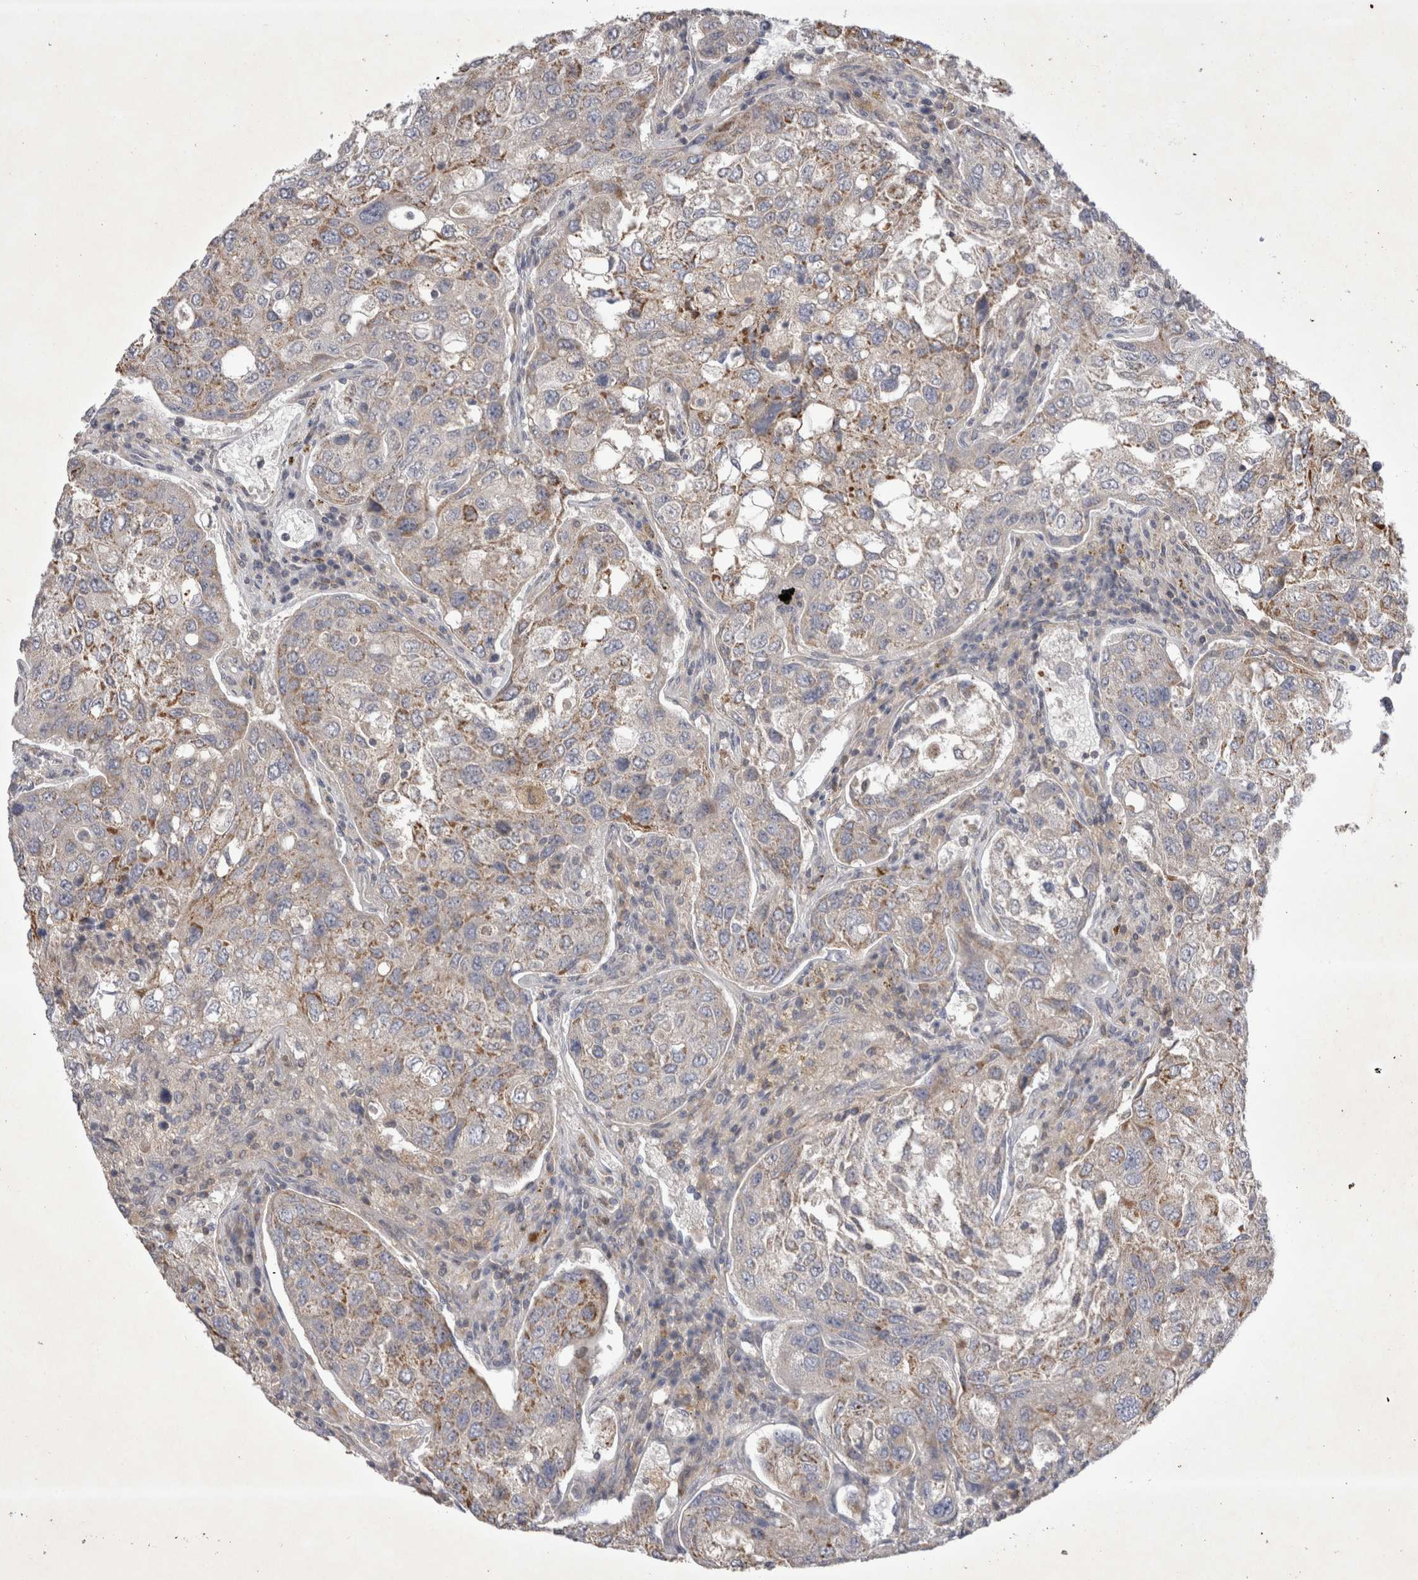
{"staining": {"intensity": "moderate", "quantity": "<25%", "location": "cytoplasmic/membranous"}, "tissue": "urothelial cancer", "cell_type": "Tumor cells", "image_type": "cancer", "snomed": [{"axis": "morphology", "description": "Urothelial carcinoma, High grade"}, {"axis": "topography", "description": "Lymph node"}, {"axis": "topography", "description": "Urinary bladder"}], "caption": "A high-resolution photomicrograph shows immunohistochemistry staining of high-grade urothelial carcinoma, which demonstrates moderate cytoplasmic/membranous positivity in approximately <25% of tumor cells. (IHC, brightfield microscopy, high magnification).", "gene": "SRD5A3", "patient": {"sex": "male", "age": 51}}